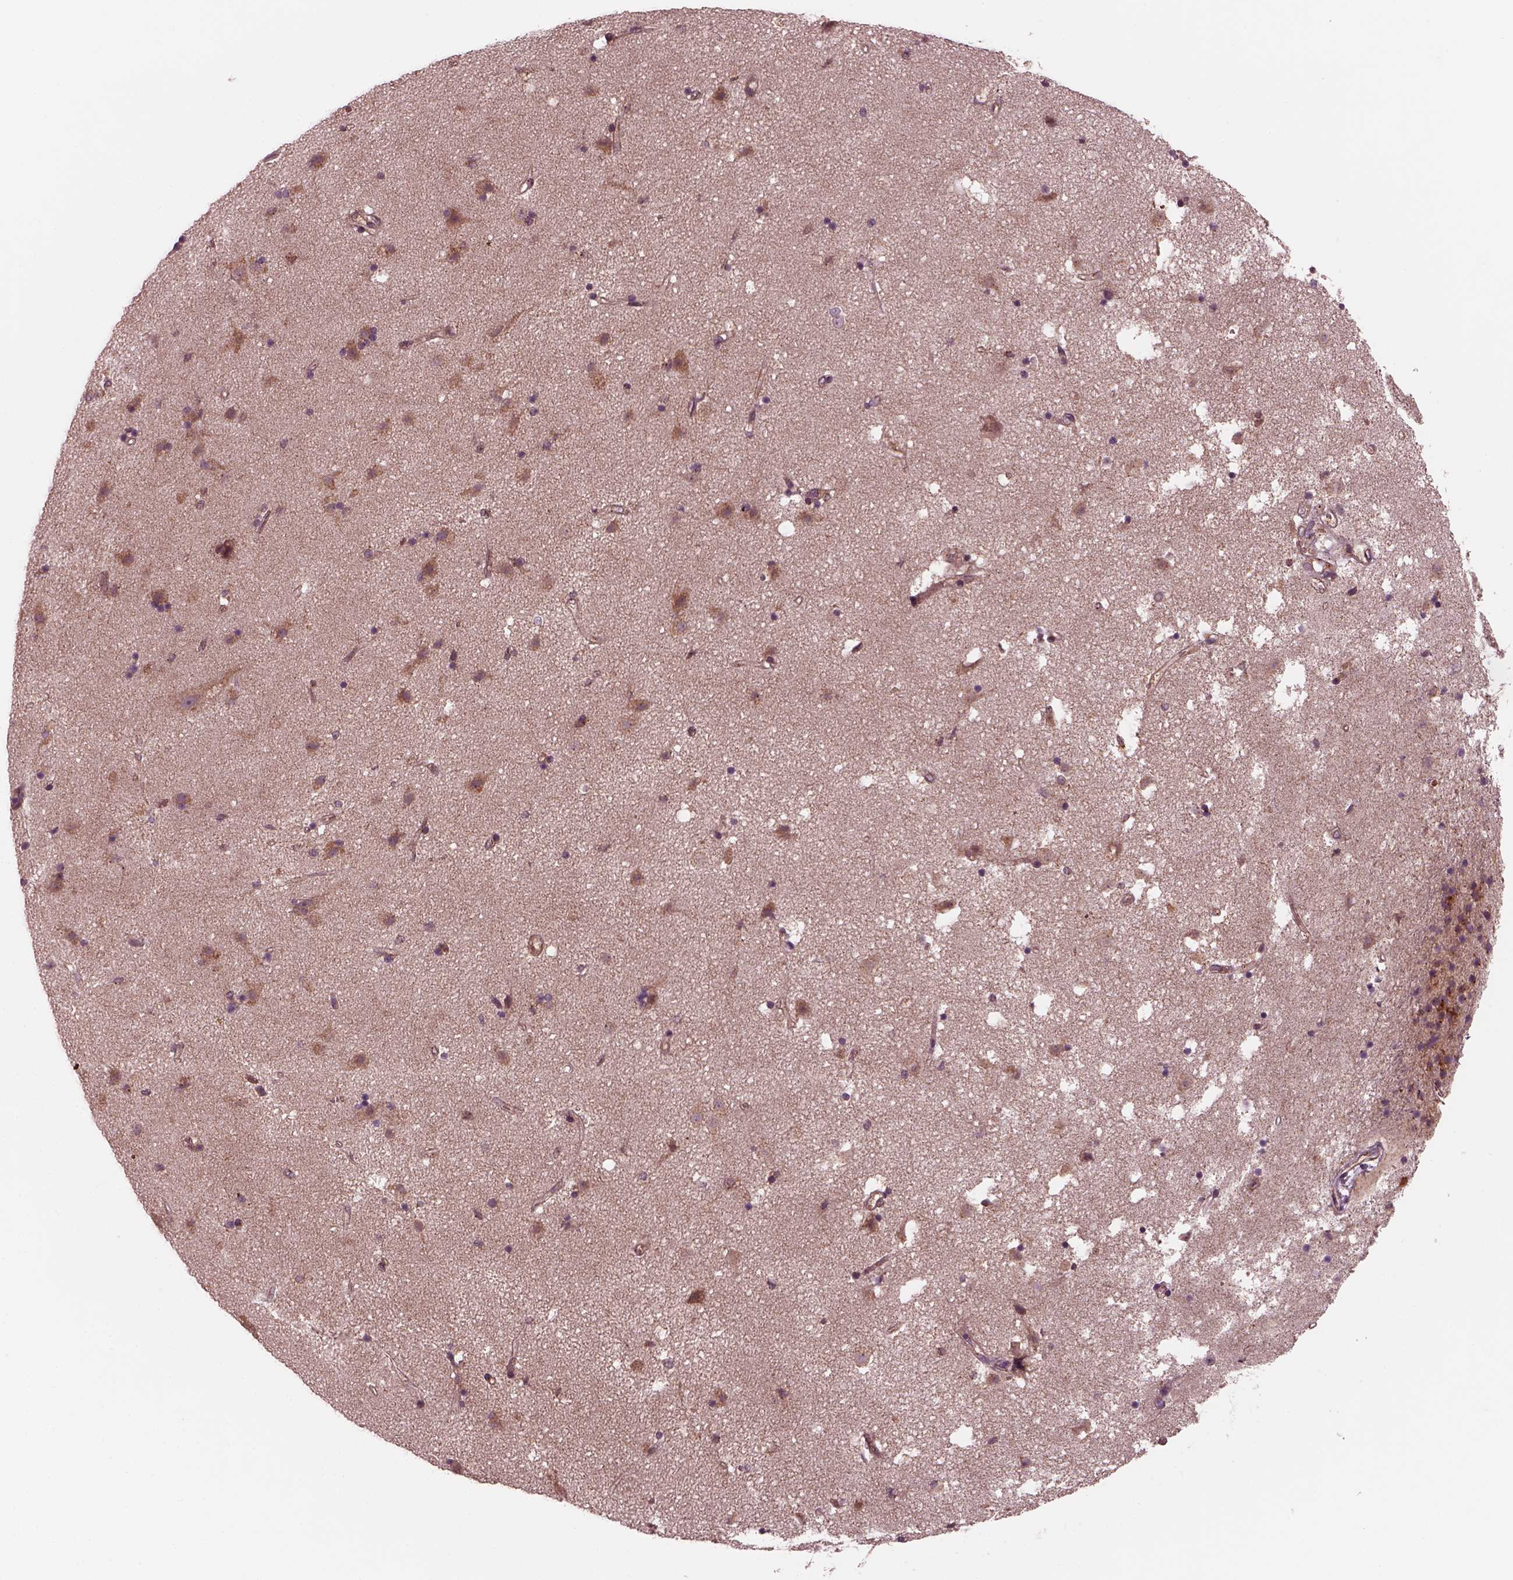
{"staining": {"intensity": "moderate", "quantity": "<25%", "location": "cytoplasmic/membranous"}, "tissue": "caudate", "cell_type": "Glial cells", "image_type": "normal", "snomed": [{"axis": "morphology", "description": "Normal tissue, NOS"}, {"axis": "topography", "description": "Lateral ventricle wall"}], "caption": "Human caudate stained for a protein (brown) displays moderate cytoplasmic/membranous positive staining in approximately <25% of glial cells.", "gene": "TUBG1", "patient": {"sex": "female", "age": 71}}